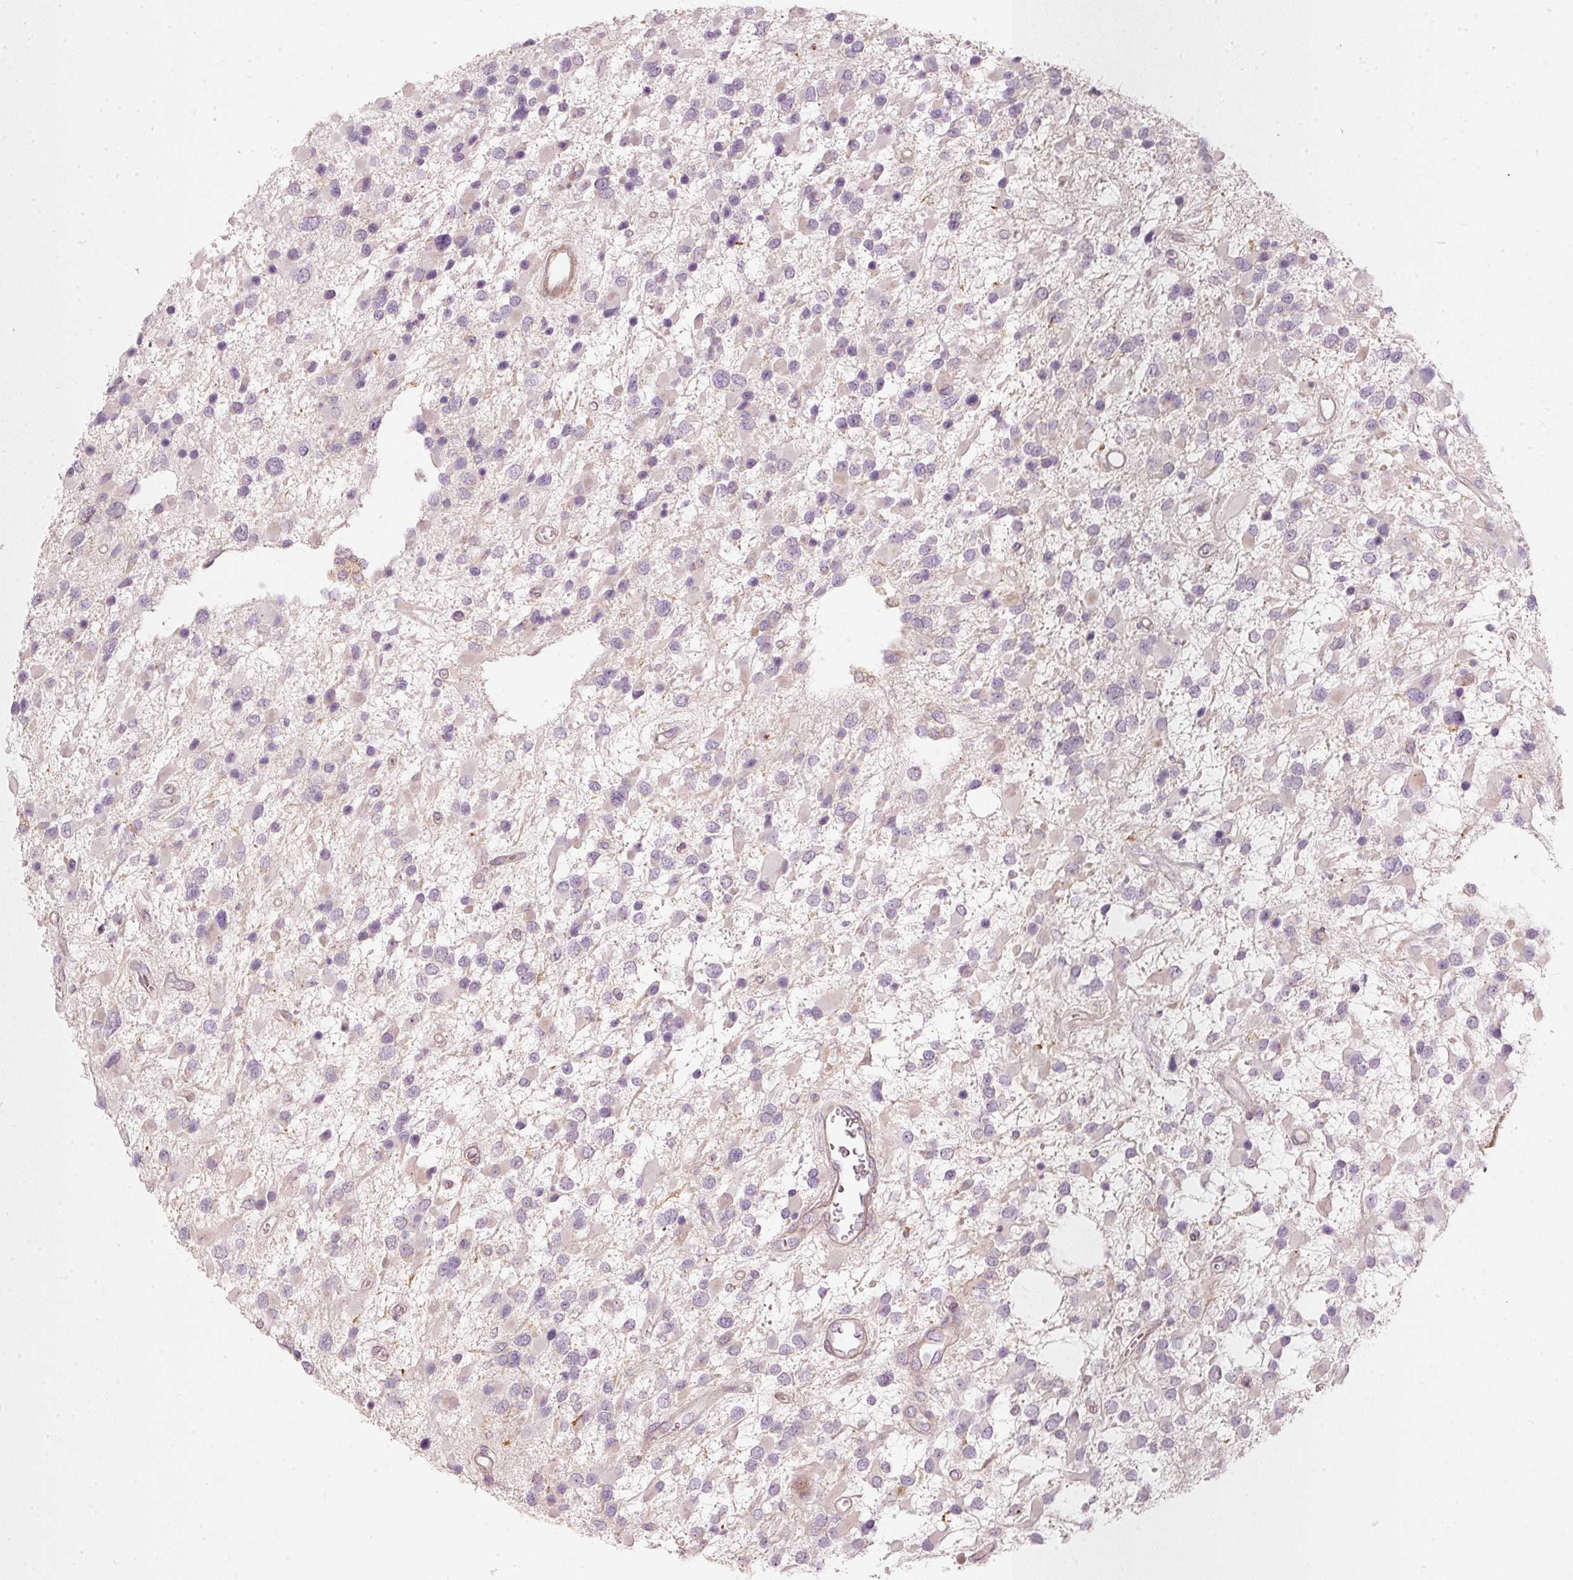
{"staining": {"intensity": "negative", "quantity": "none", "location": "none"}, "tissue": "glioma", "cell_type": "Tumor cells", "image_type": "cancer", "snomed": [{"axis": "morphology", "description": "Glioma, malignant, High grade"}, {"axis": "topography", "description": "Brain"}], "caption": "IHC image of neoplastic tissue: human high-grade glioma (malignant) stained with DAB reveals no significant protein positivity in tumor cells.", "gene": "KCNQ1", "patient": {"sex": "male", "age": 53}}